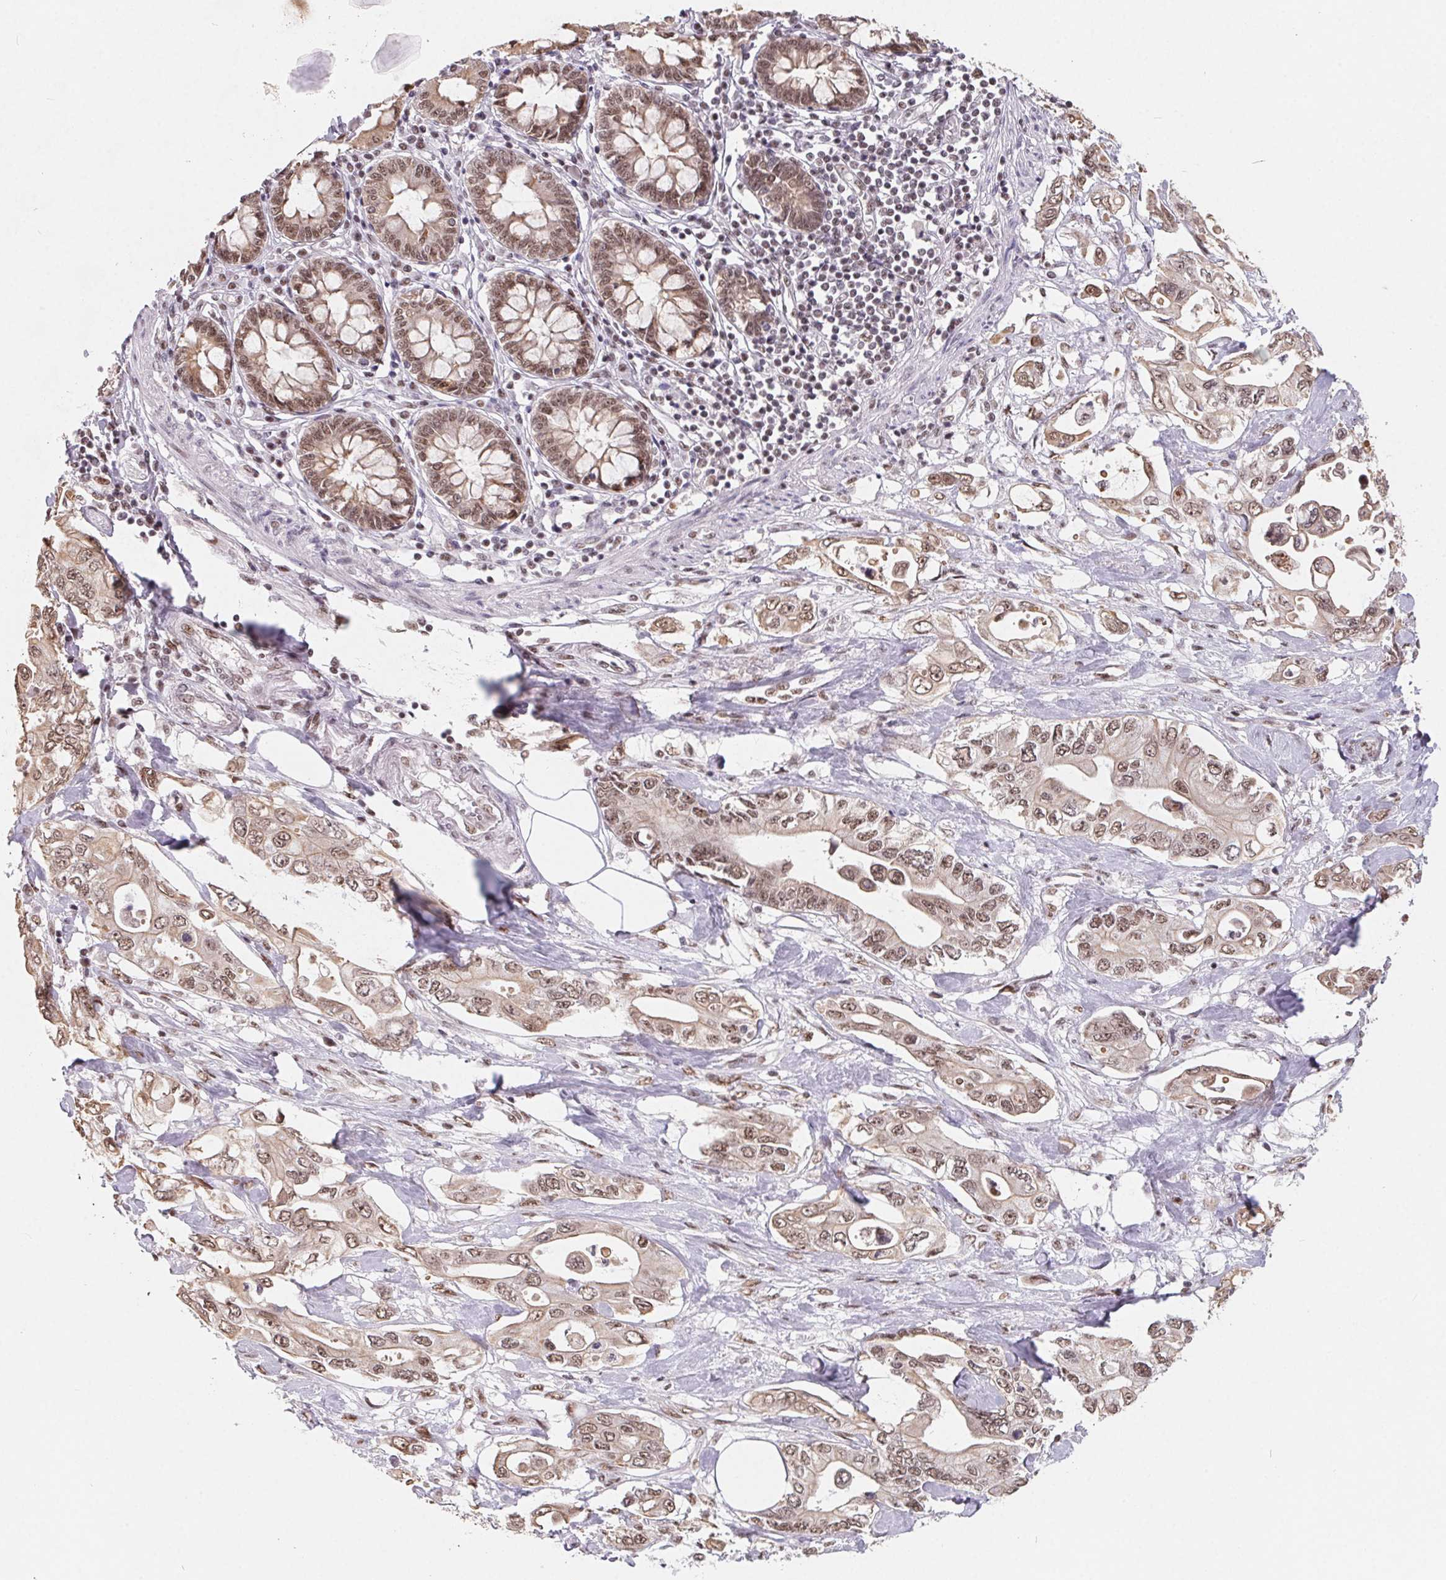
{"staining": {"intensity": "moderate", "quantity": ">75%", "location": "nuclear"}, "tissue": "pancreatic cancer", "cell_type": "Tumor cells", "image_type": "cancer", "snomed": [{"axis": "morphology", "description": "Adenocarcinoma, NOS"}, {"axis": "topography", "description": "Pancreas"}], "caption": "IHC image of neoplastic tissue: human pancreatic cancer (adenocarcinoma) stained using IHC displays medium levels of moderate protein expression localized specifically in the nuclear of tumor cells, appearing as a nuclear brown color.", "gene": "TCERG1", "patient": {"sex": "female", "age": 63}}